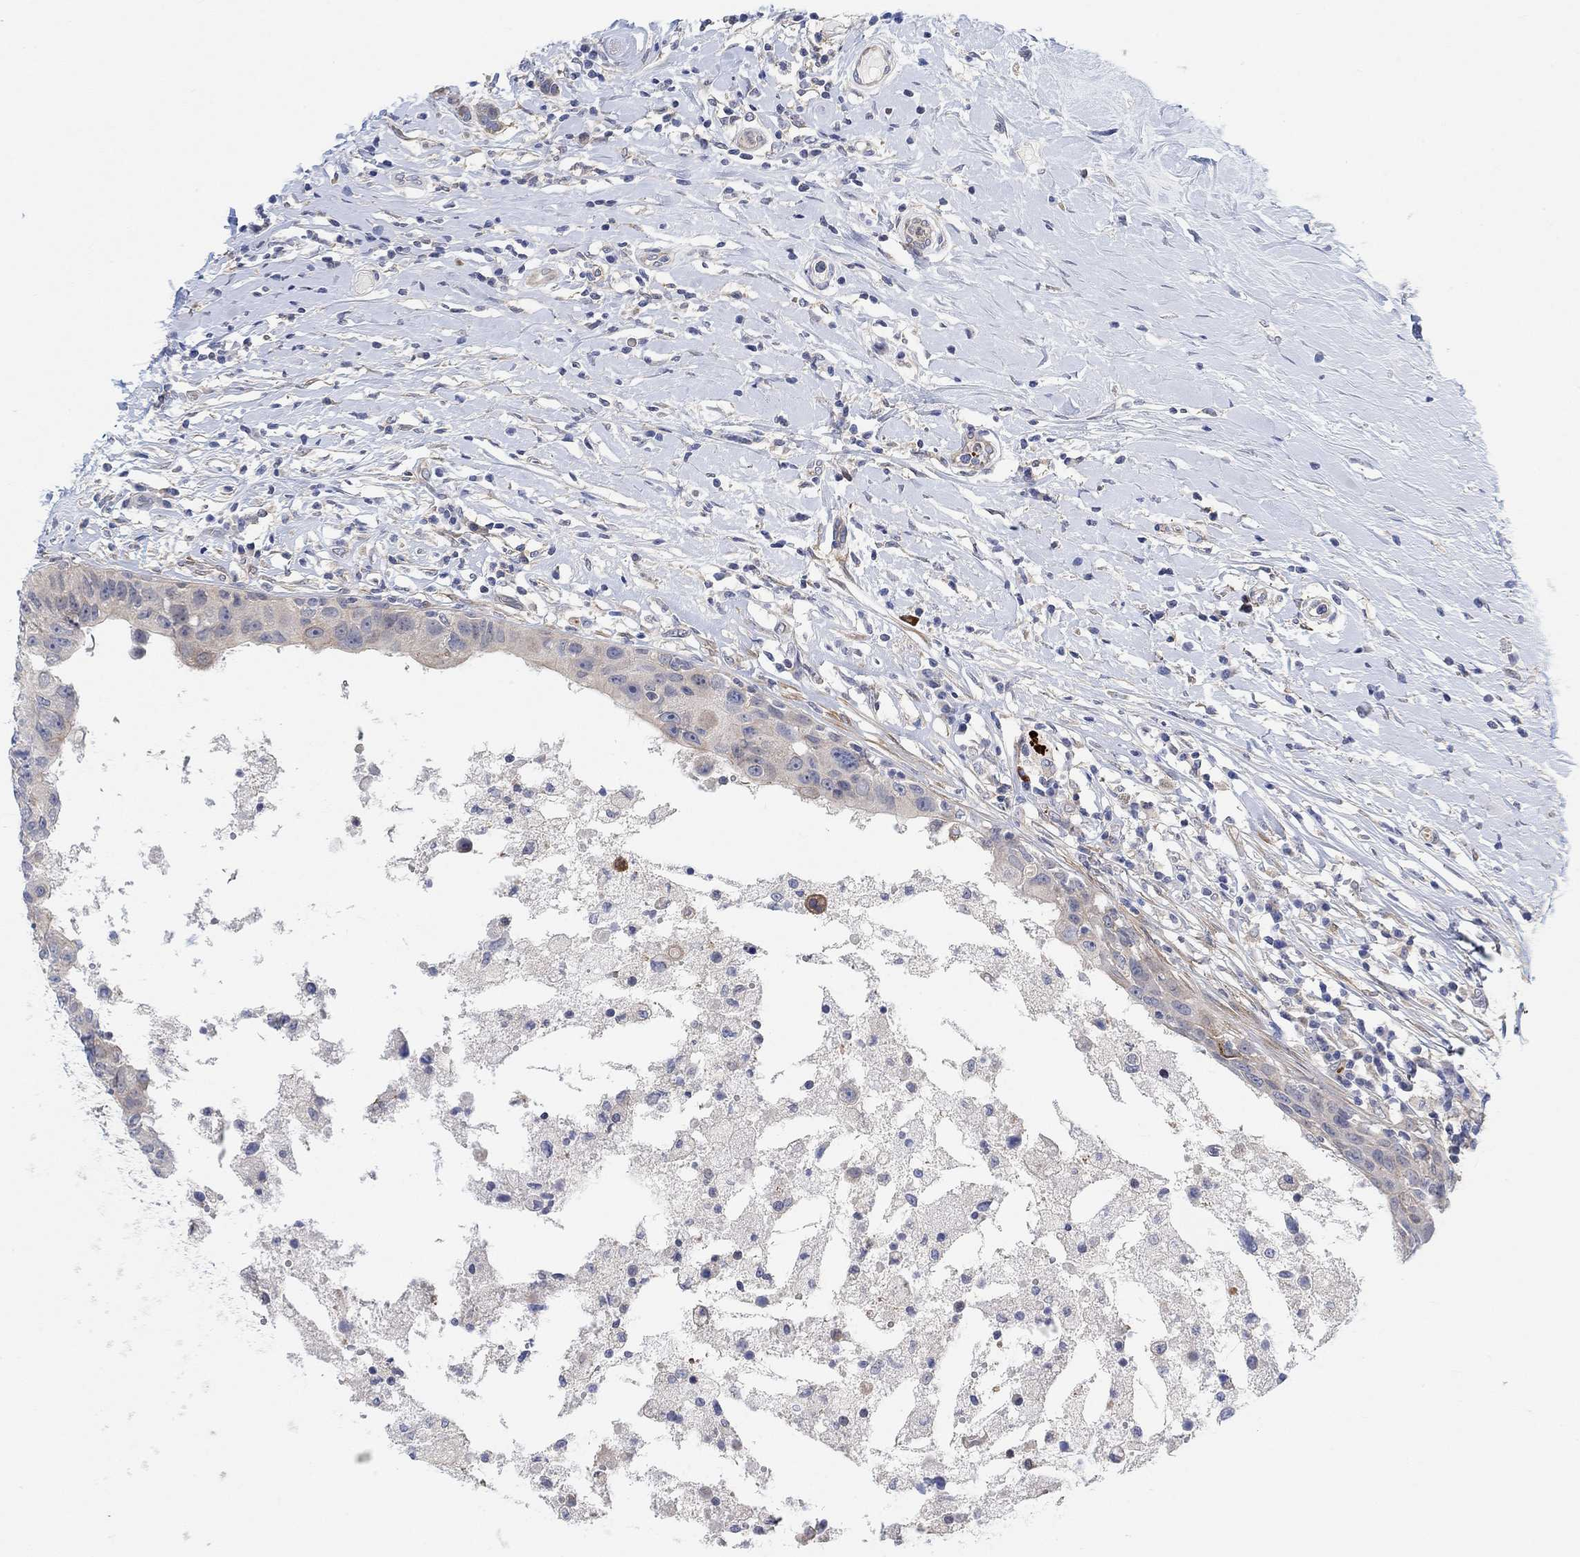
{"staining": {"intensity": "weak", "quantity": ">75%", "location": "cytoplasmic/membranous"}, "tissue": "breast cancer", "cell_type": "Tumor cells", "image_type": "cancer", "snomed": [{"axis": "morphology", "description": "Duct carcinoma"}, {"axis": "topography", "description": "Breast"}], "caption": "A high-resolution histopathology image shows immunohistochemistry staining of breast intraductal carcinoma, which reveals weak cytoplasmic/membranous positivity in approximately >75% of tumor cells. (IHC, brightfield microscopy, high magnification).", "gene": "PMFBP1", "patient": {"sex": "female", "age": 27}}